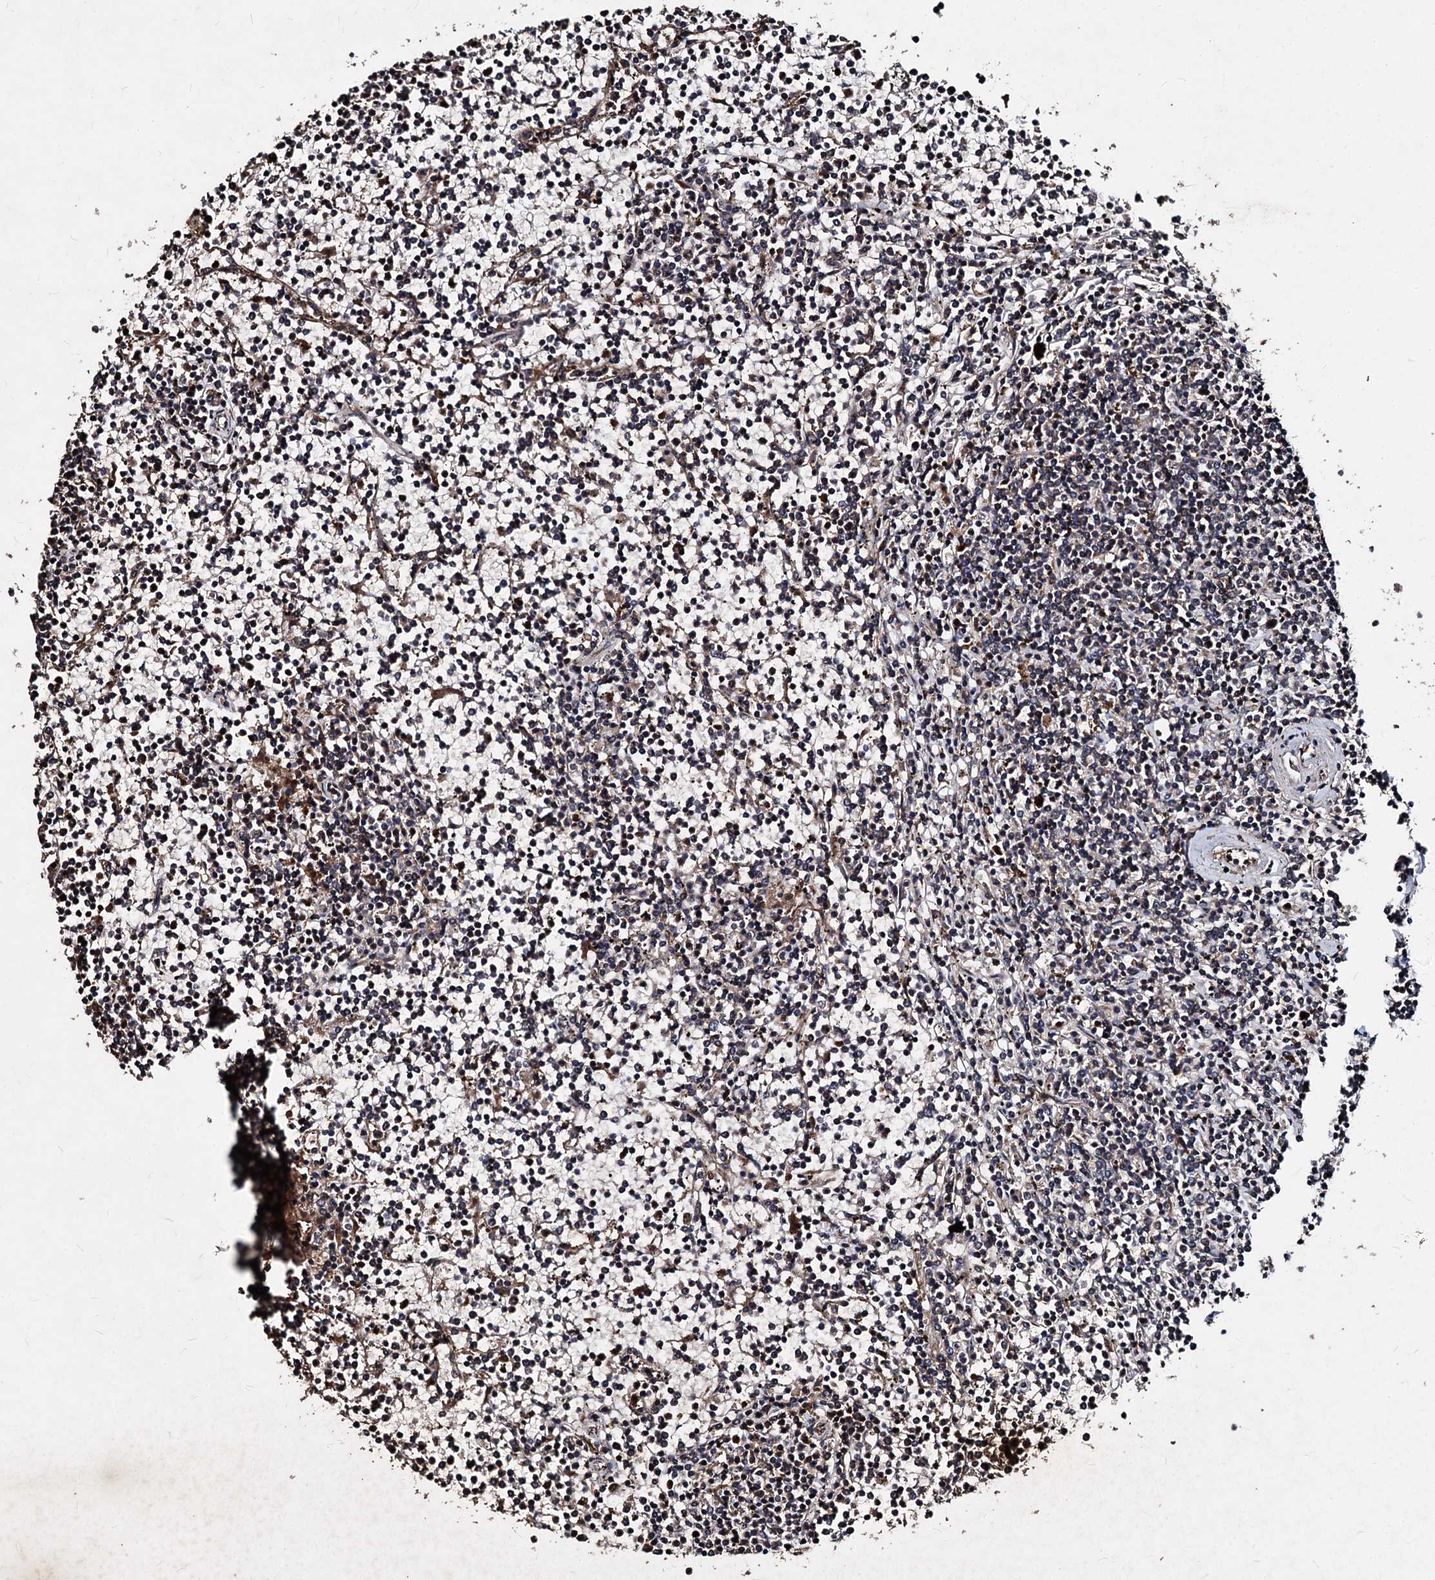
{"staining": {"intensity": "weak", "quantity": "<25%", "location": "cytoplasmic/membranous"}, "tissue": "lymphoma", "cell_type": "Tumor cells", "image_type": "cancer", "snomed": [{"axis": "morphology", "description": "Malignant lymphoma, non-Hodgkin's type, Low grade"}, {"axis": "topography", "description": "Spleen"}], "caption": "This is an IHC histopathology image of lymphoma. There is no expression in tumor cells.", "gene": "BCL2L2", "patient": {"sex": "female", "age": 19}}